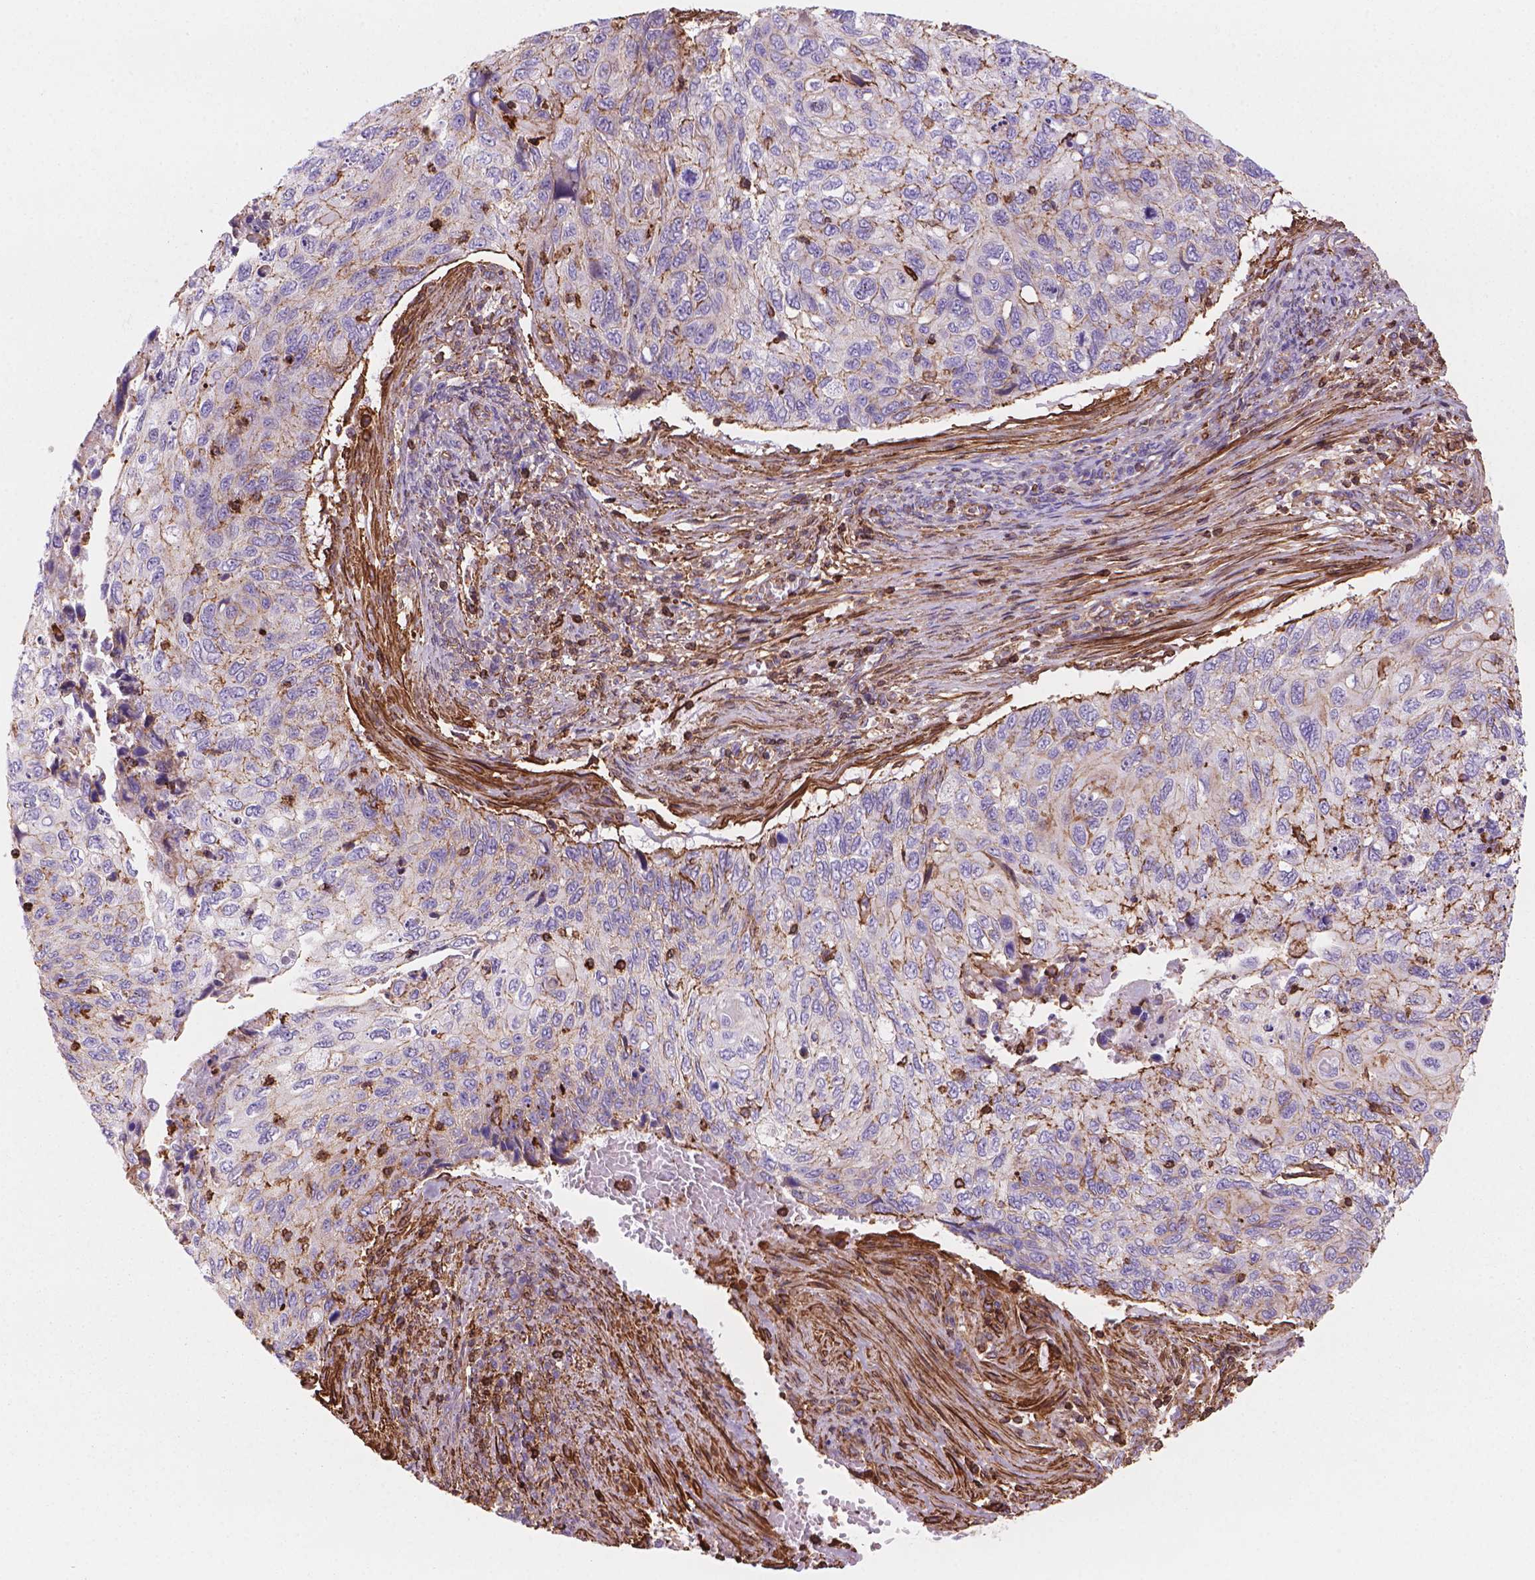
{"staining": {"intensity": "negative", "quantity": "none", "location": "none"}, "tissue": "cervical cancer", "cell_type": "Tumor cells", "image_type": "cancer", "snomed": [{"axis": "morphology", "description": "Squamous cell carcinoma, NOS"}, {"axis": "topography", "description": "Cervix"}], "caption": "There is no significant expression in tumor cells of cervical squamous cell carcinoma. (Brightfield microscopy of DAB IHC at high magnification).", "gene": "PATJ", "patient": {"sex": "female", "age": 70}}